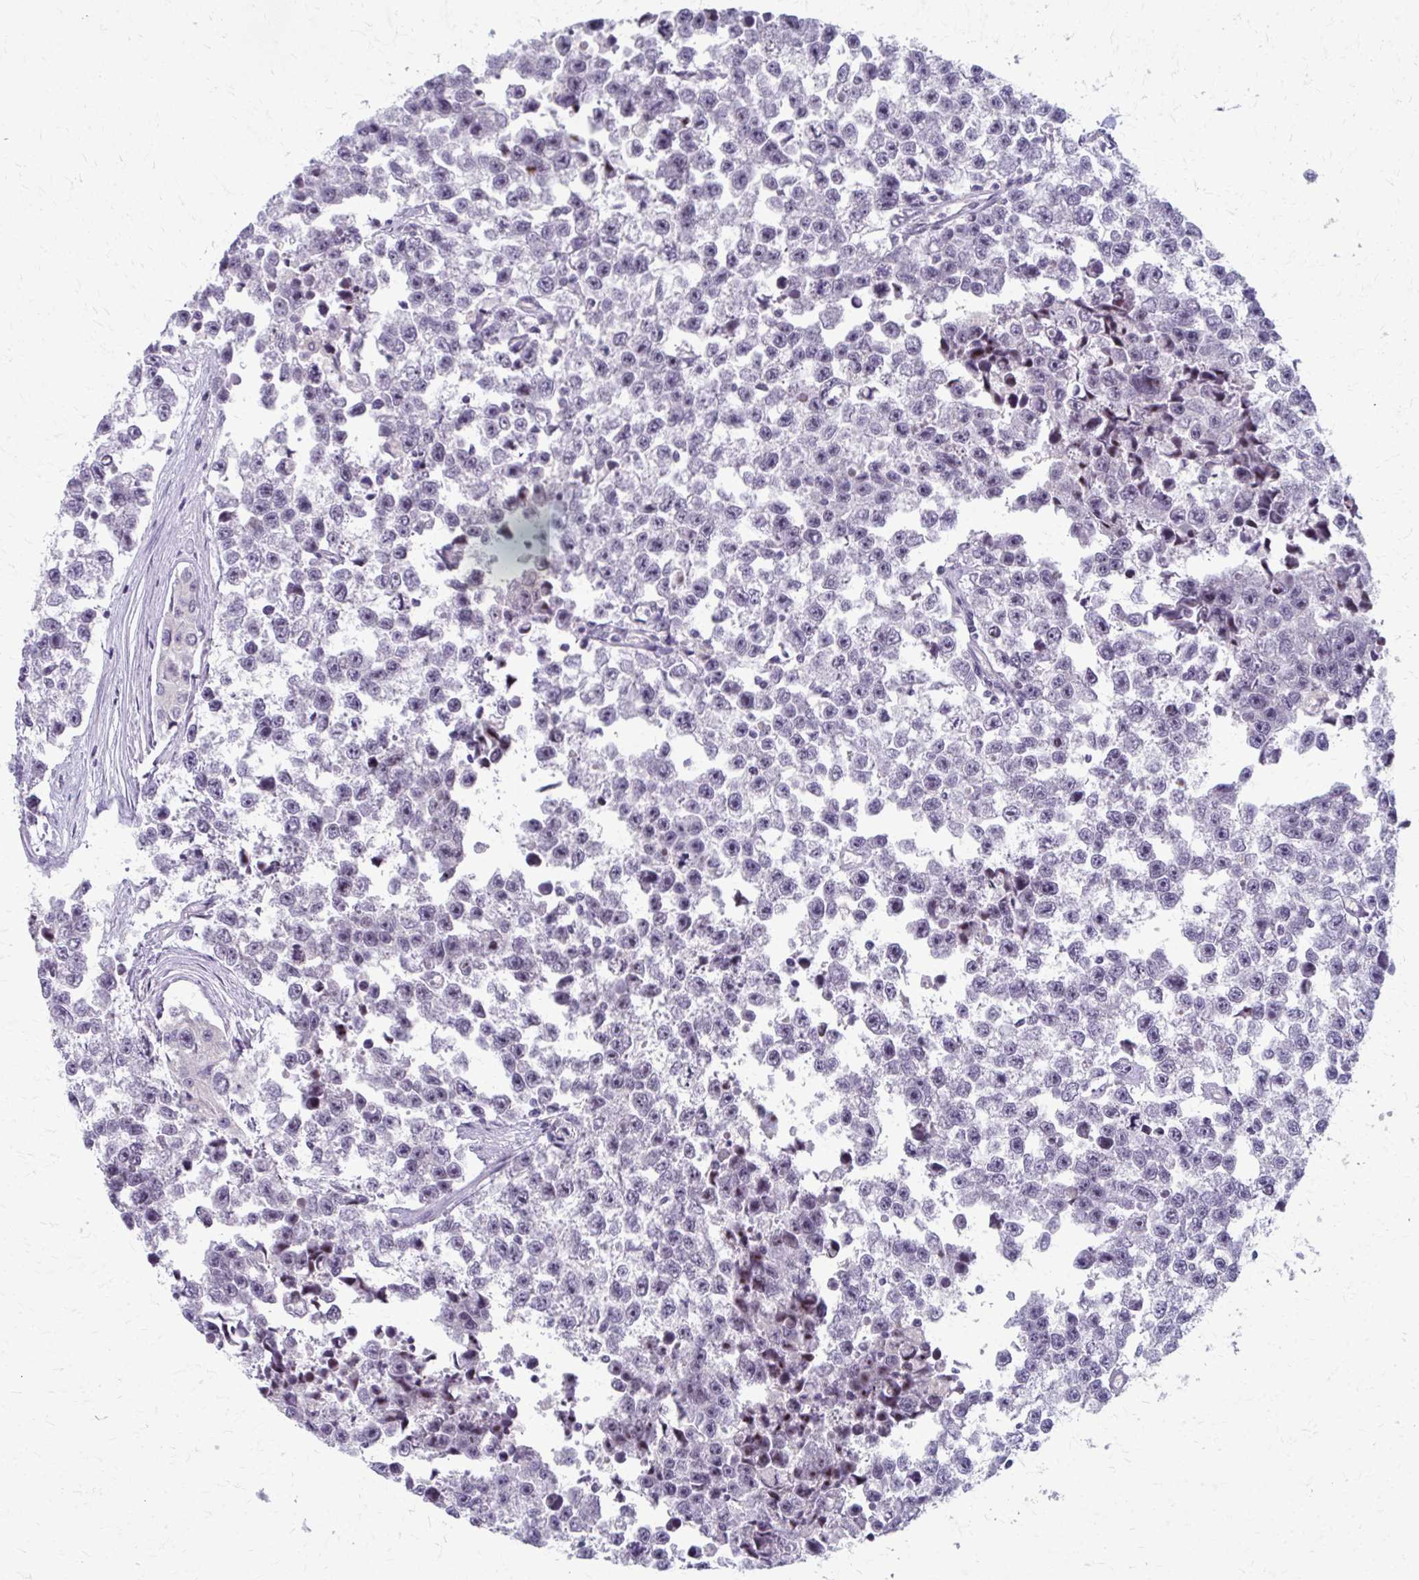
{"staining": {"intensity": "negative", "quantity": "none", "location": "none"}, "tissue": "testis cancer", "cell_type": "Tumor cells", "image_type": "cancer", "snomed": [{"axis": "morphology", "description": "Seminoma, NOS"}, {"axis": "topography", "description": "Testis"}], "caption": "This is an IHC photomicrograph of testis seminoma. There is no expression in tumor cells.", "gene": "NUDT16", "patient": {"sex": "male", "age": 26}}